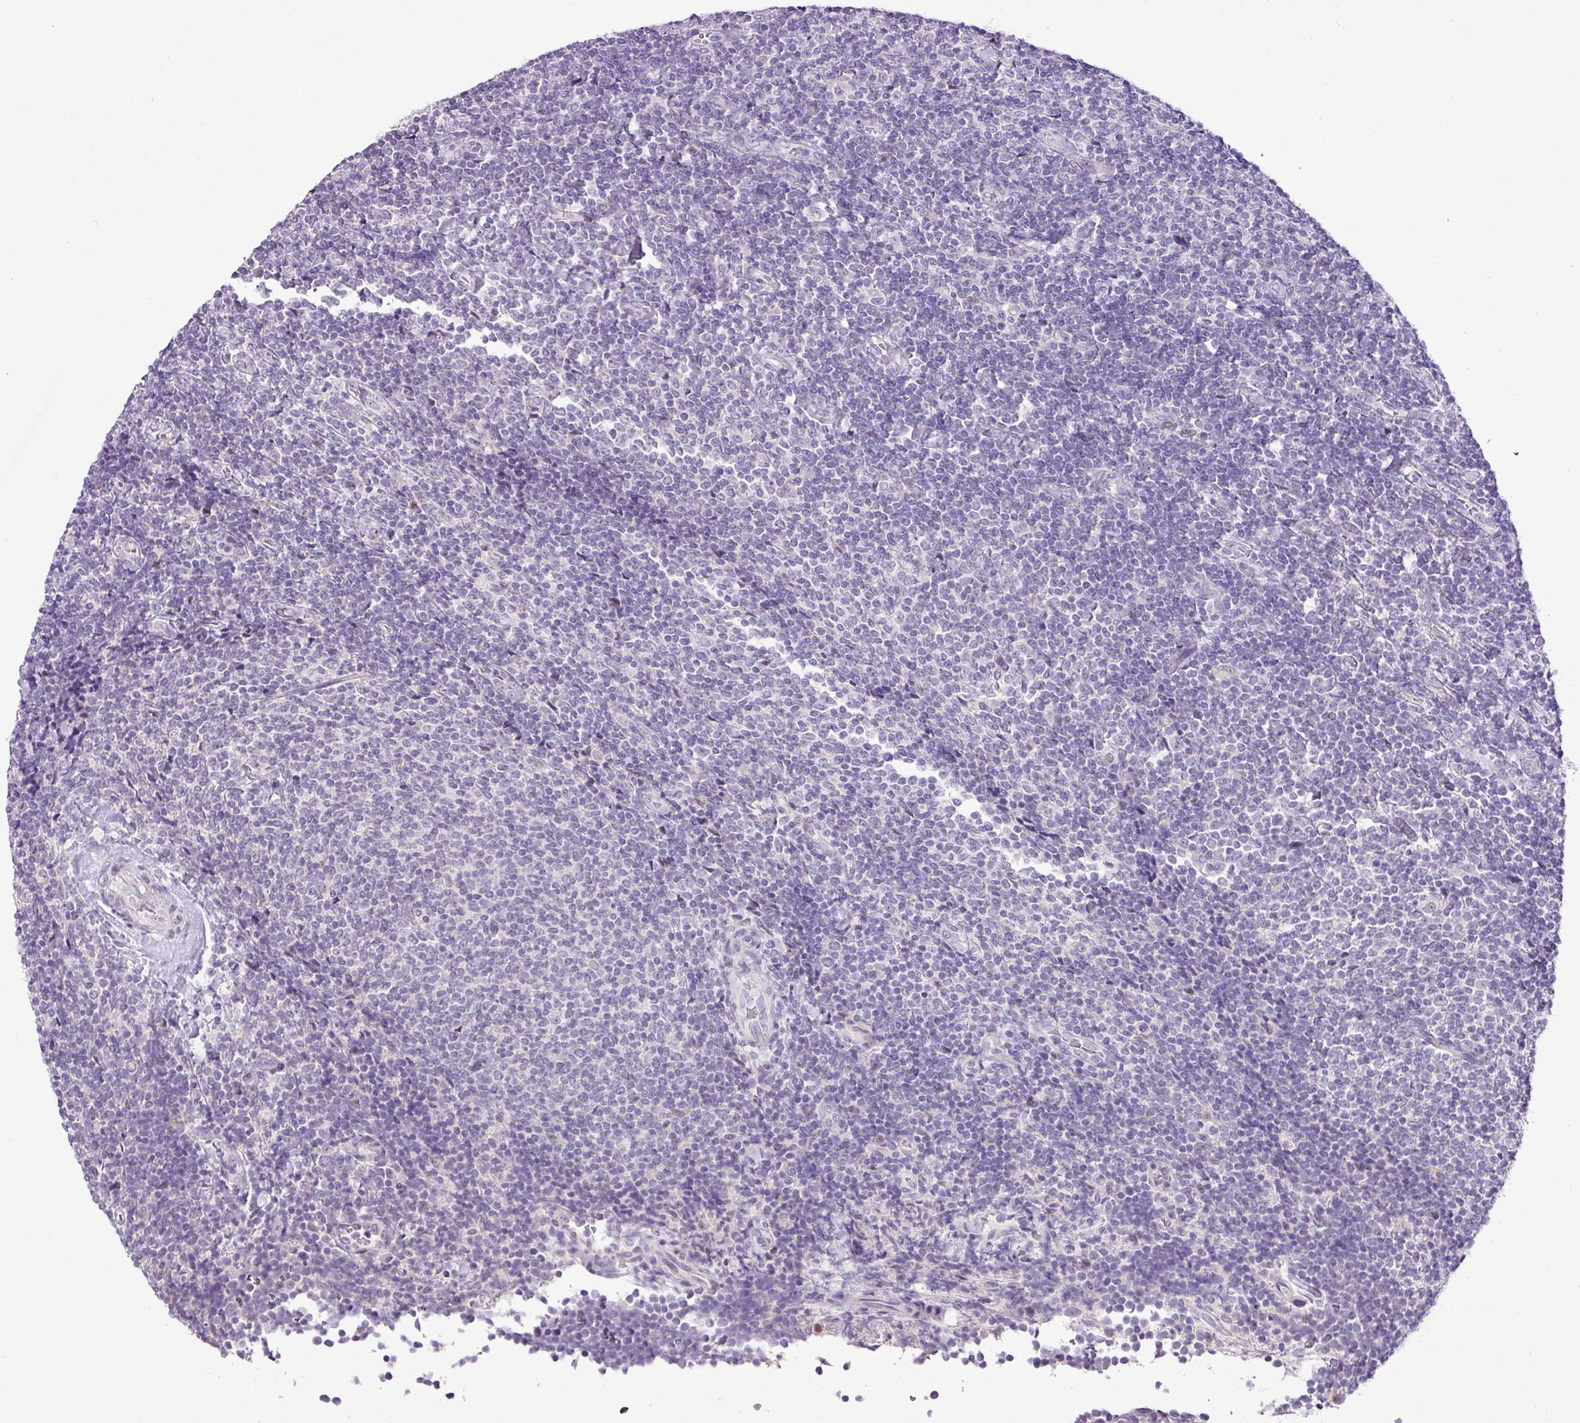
{"staining": {"intensity": "negative", "quantity": "none", "location": "none"}, "tissue": "lymphoma", "cell_type": "Tumor cells", "image_type": "cancer", "snomed": [{"axis": "morphology", "description": "Malignant lymphoma, non-Hodgkin's type, Low grade"}, {"axis": "topography", "description": "Lymph node"}], "caption": "IHC photomicrograph of human malignant lymphoma, non-Hodgkin's type (low-grade) stained for a protein (brown), which reveals no positivity in tumor cells.", "gene": "ESR1", "patient": {"sex": "male", "age": 52}}